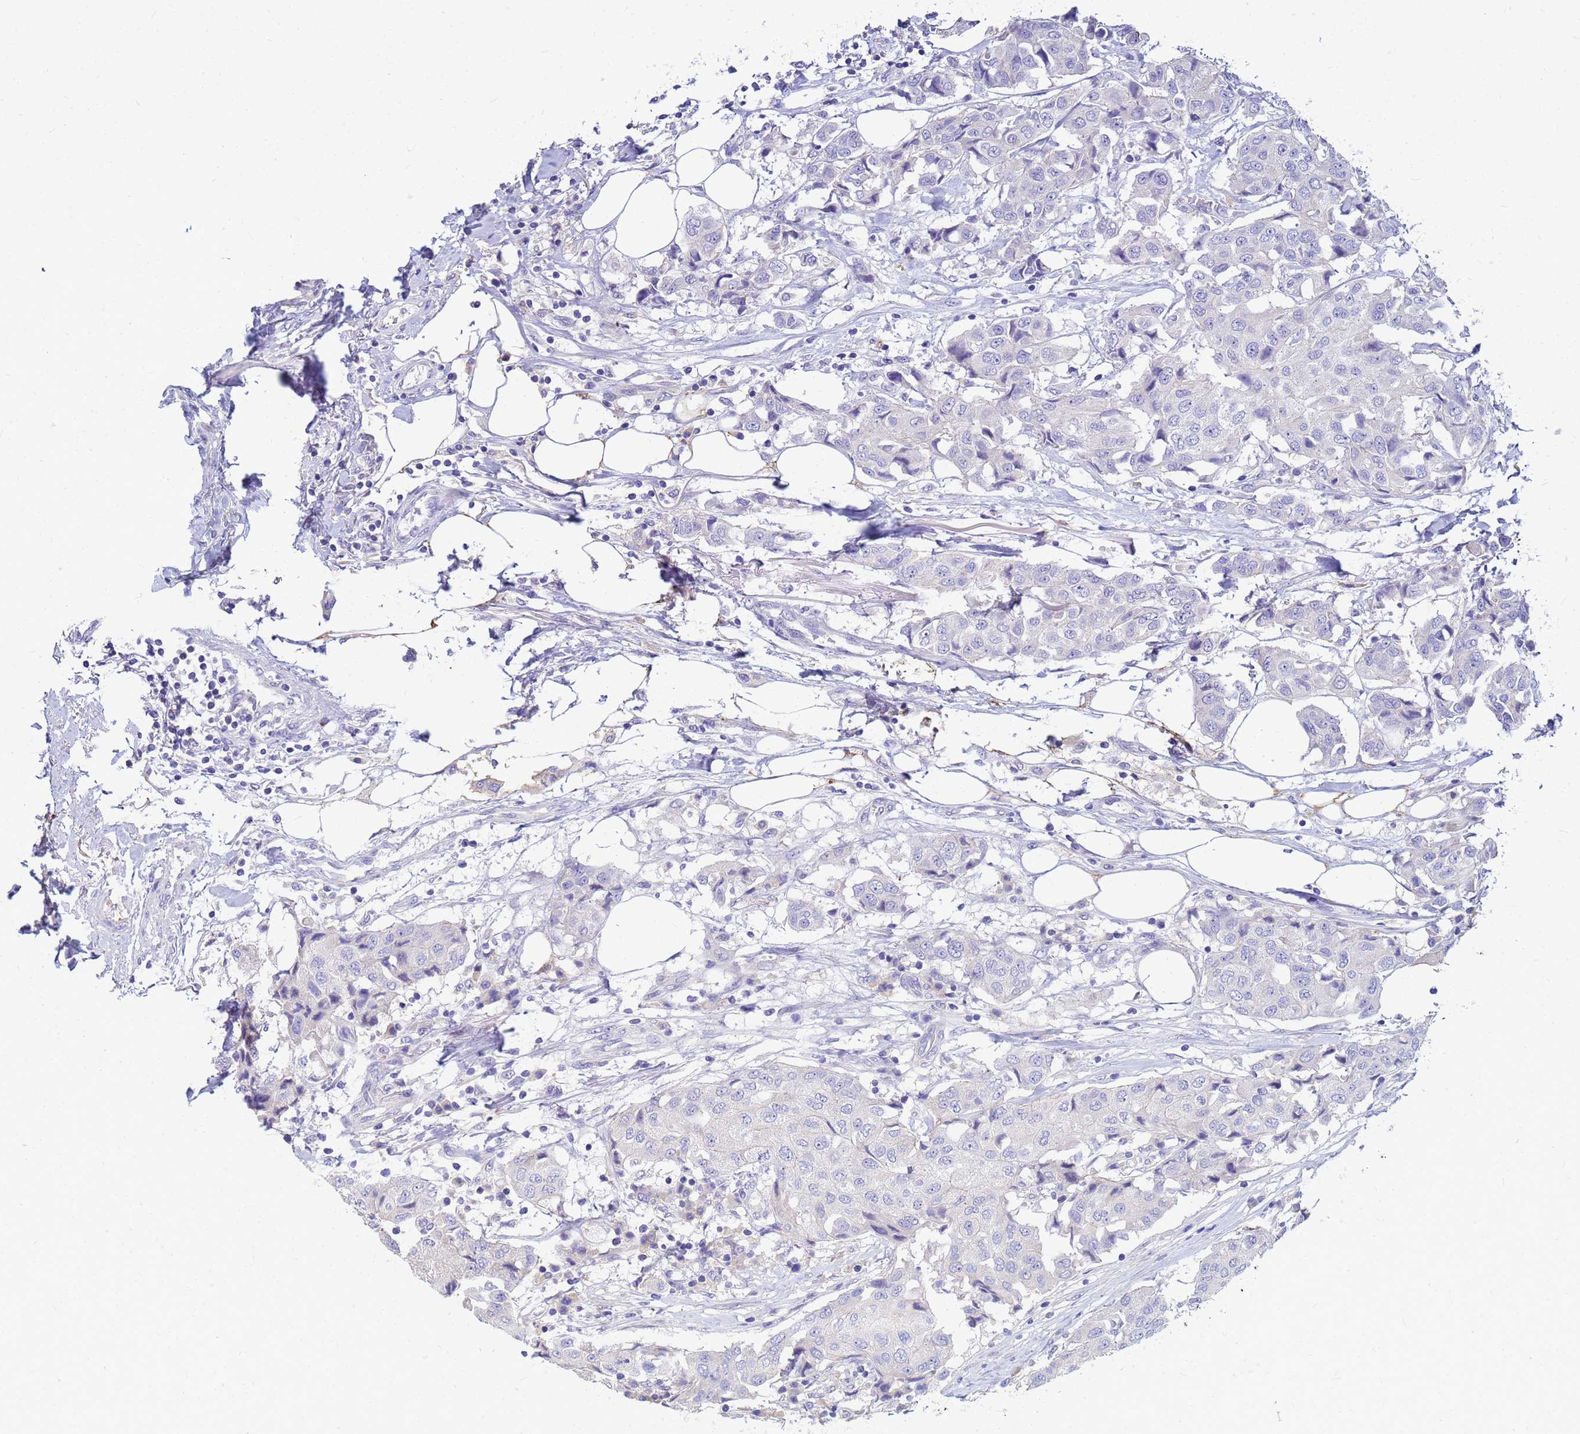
{"staining": {"intensity": "negative", "quantity": "none", "location": "none"}, "tissue": "breast cancer", "cell_type": "Tumor cells", "image_type": "cancer", "snomed": [{"axis": "morphology", "description": "Duct carcinoma"}, {"axis": "topography", "description": "Breast"}], "caption": "Micrograph shows no significant protein staining in tumor cells of breast intraductal carcinoma. (Stains: DAB IHC with hematoxylin counter stain, Microscopy: brightfield microscopy at high magnification).", "gene": "DPRX", "patient": {"sex": "female", "age": 80}}